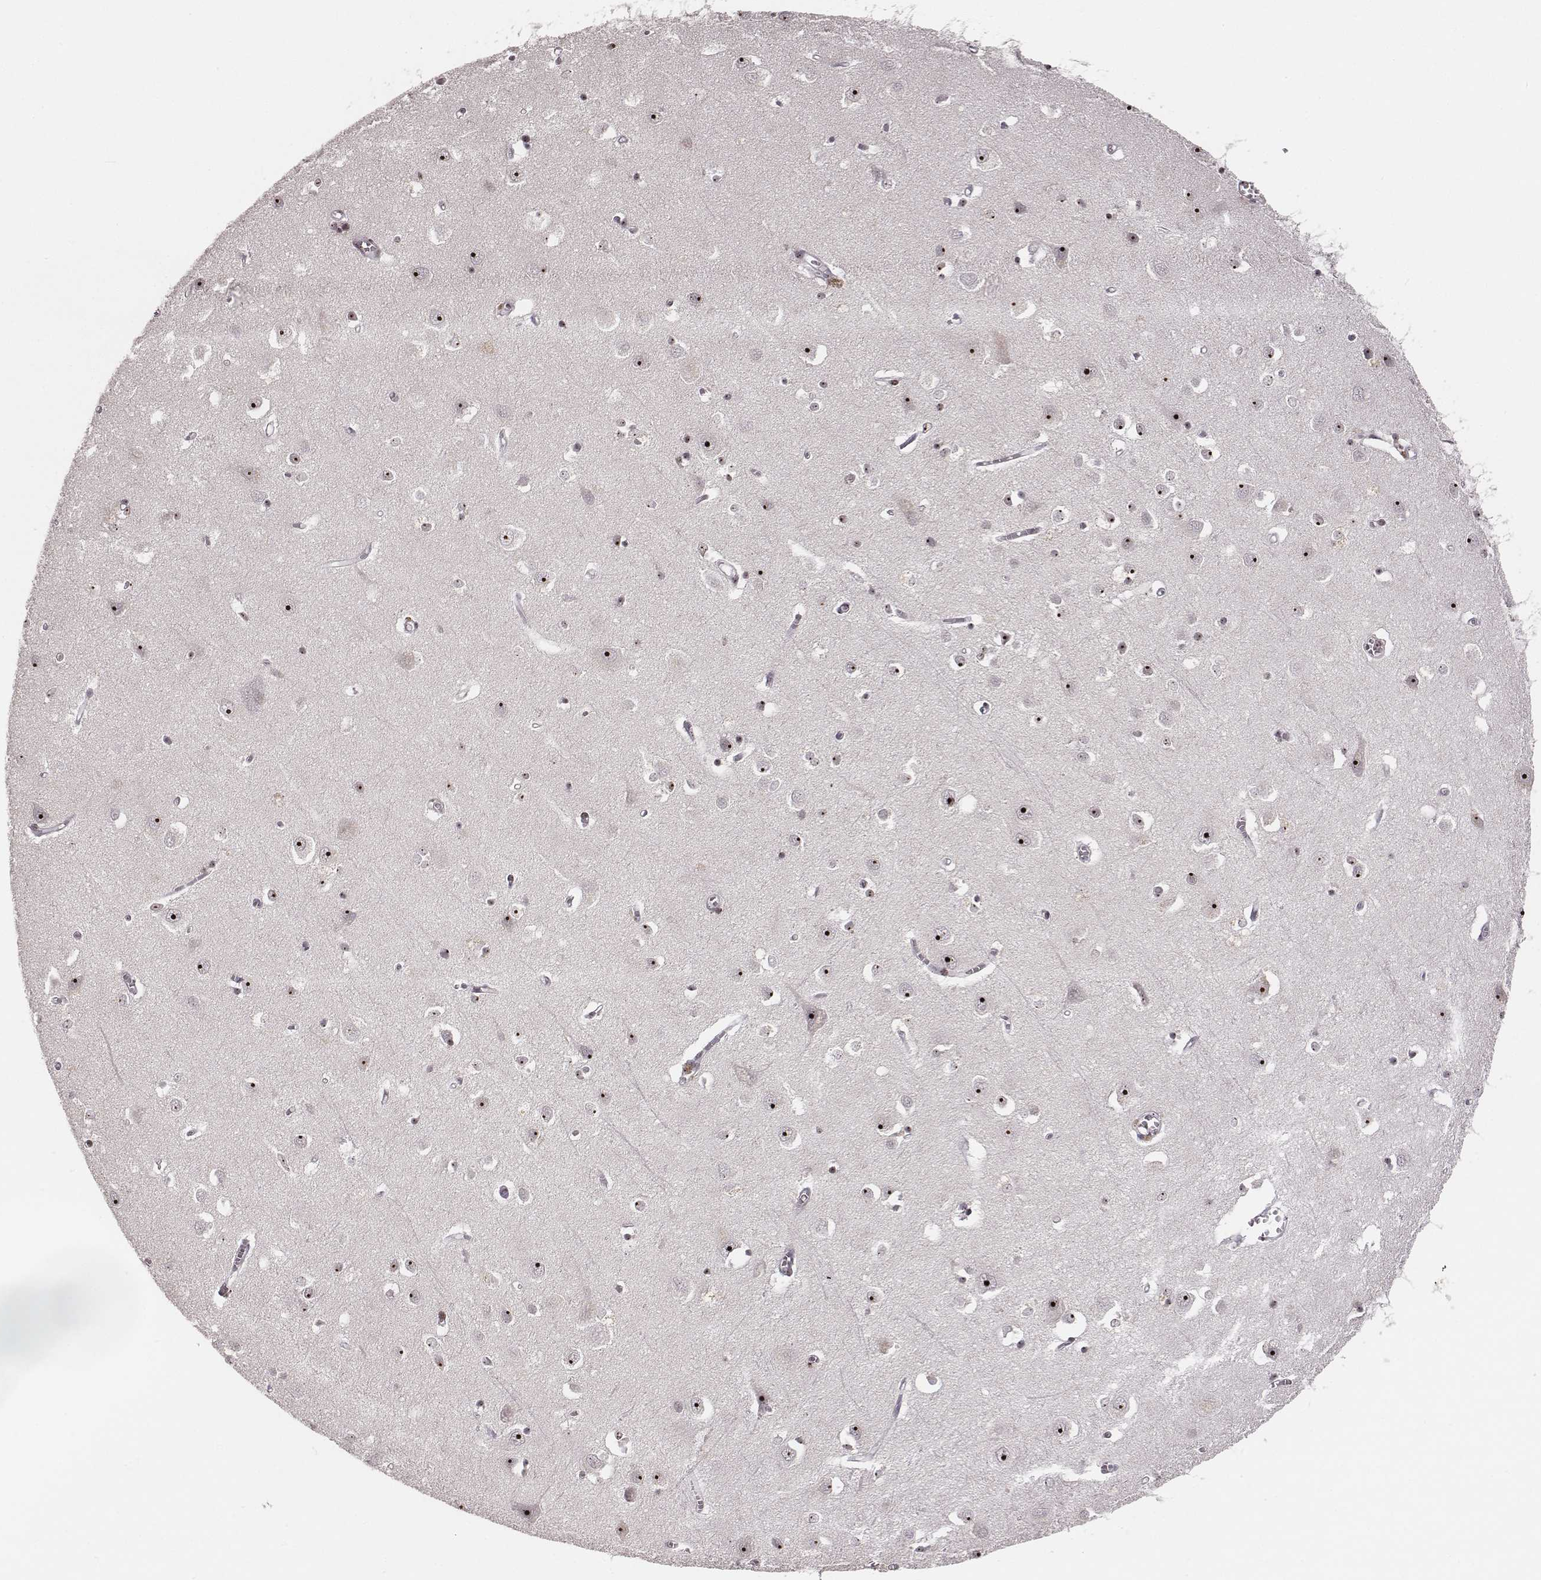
{"staining": {"intensity": "weak", "quantity": ">75%", "location": "nuclear"}, "tissue": "cerebral cortex", "cell_type": "Endothelial cells", "image_type": "normal", "snomed": [{"axis": "morphology", "description": "Normal tissue, NOS"}, {"axis": "topography", "description": "Cerebral cortex"}], "caption": "An immunohistochemistry image of unremarkable tissue is shown. Protein staining in brown shows weak nuclear positivity in cerebral cortex within endothelial cells. Nuclei are stained in blue.", "gene": "NOP56", "patient": {"sex": "male", "age": 70}}